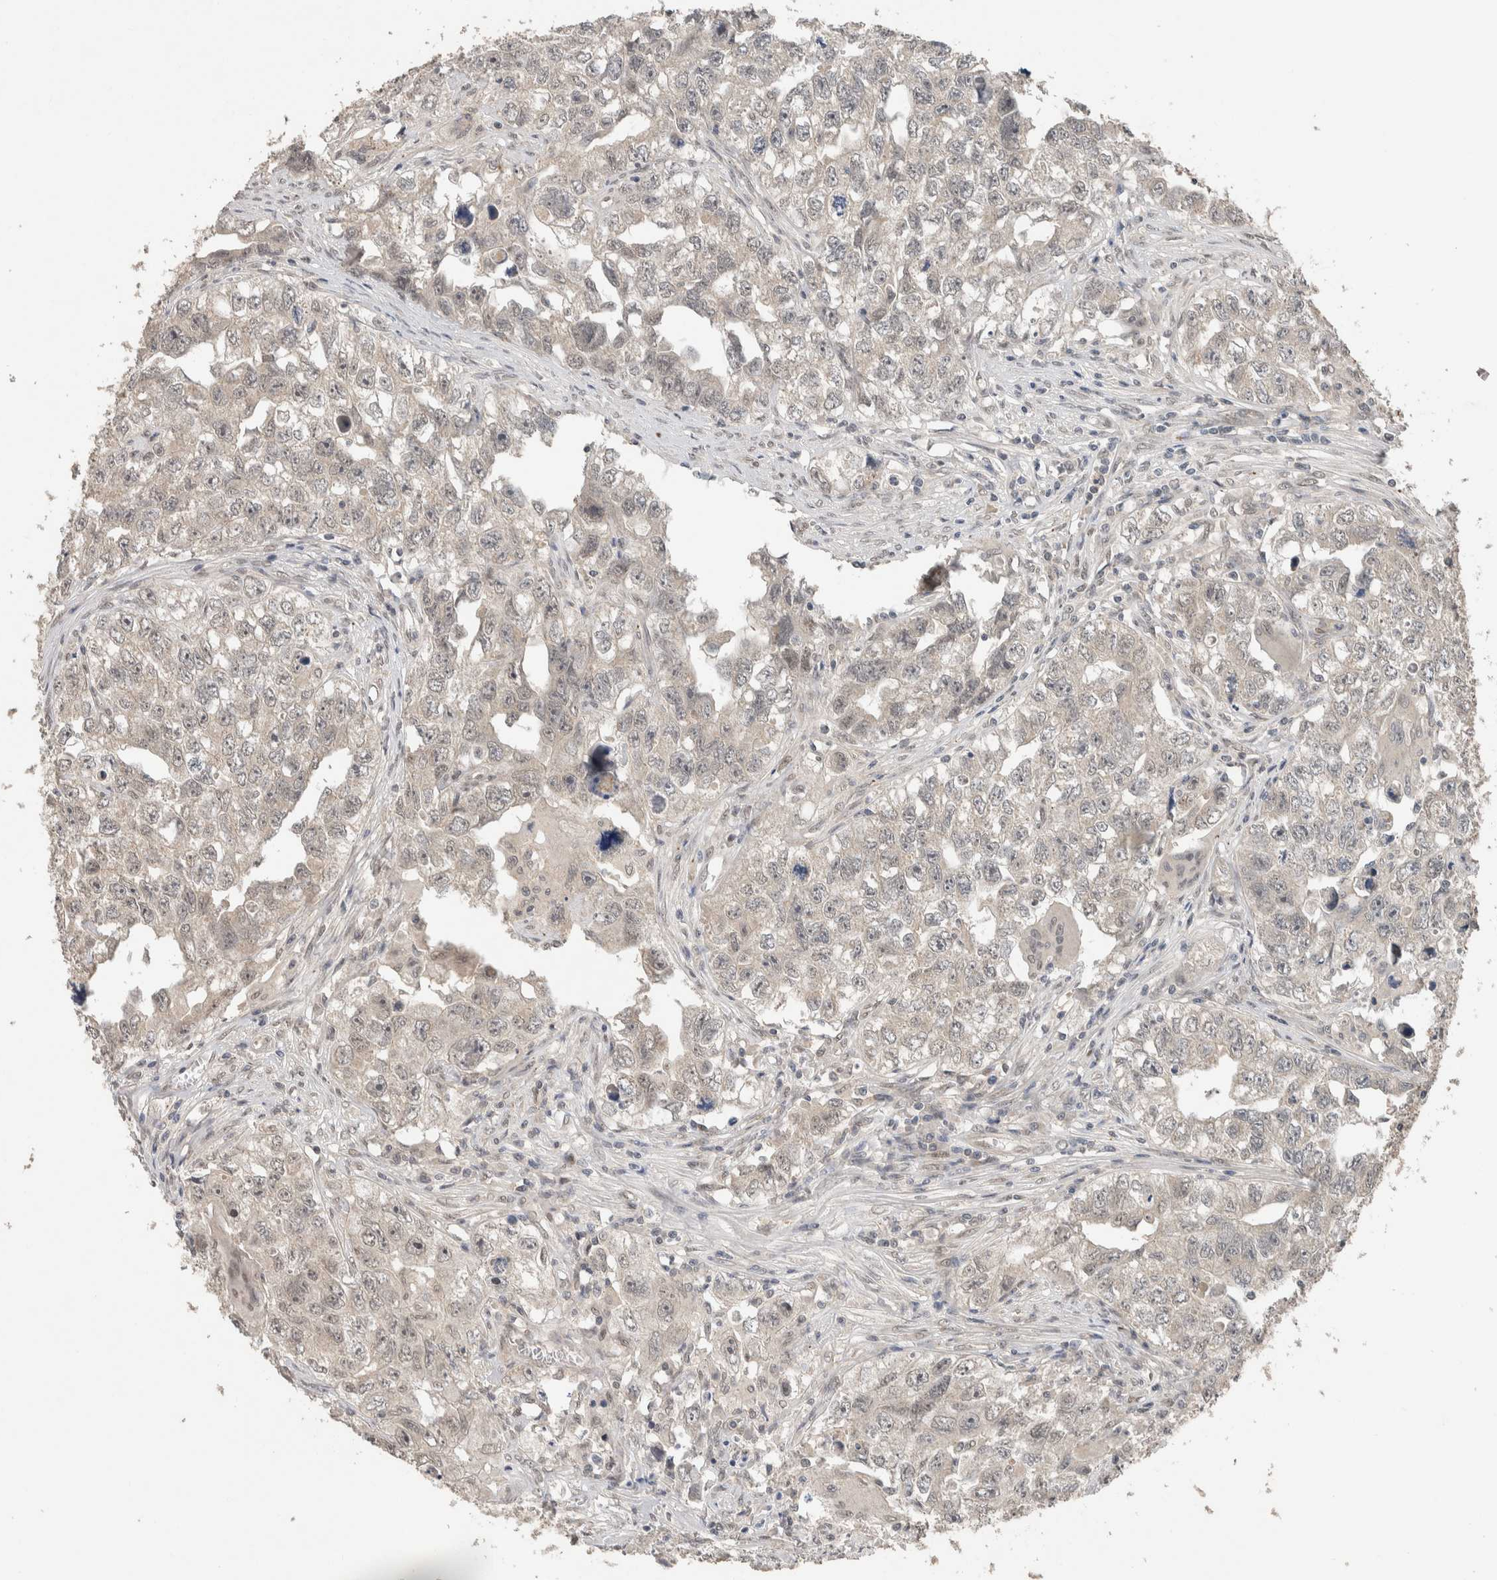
{"staining": {"intensity": "weak", "quantity": "<25%", "location": "cytoplasmic/membranous"}, "tissue": "testis cancer", "cell_type": "Tumor cells", "image_type": "cancer", "snomed": [{"axis": "morphology", "description": "Seminoma, NOS"}, {"axis": "morphology", "description": "Carcinoma, Embryonal, NOS"}, {"axis": "topography", "description": "Testis"}], "caption": "Immunohistochemistry of testis embryonal carcinoma shows no staining in tumor cells. The staining was performed using DAB (3,3'-diaminobenzidine) to visualize the protein expression in brown, while the nuclei were stained in blue with hematoxylin (Magnification: 20x).", "gene": "CYSRT1", "patient": {"sex": "male", "age": 43}}